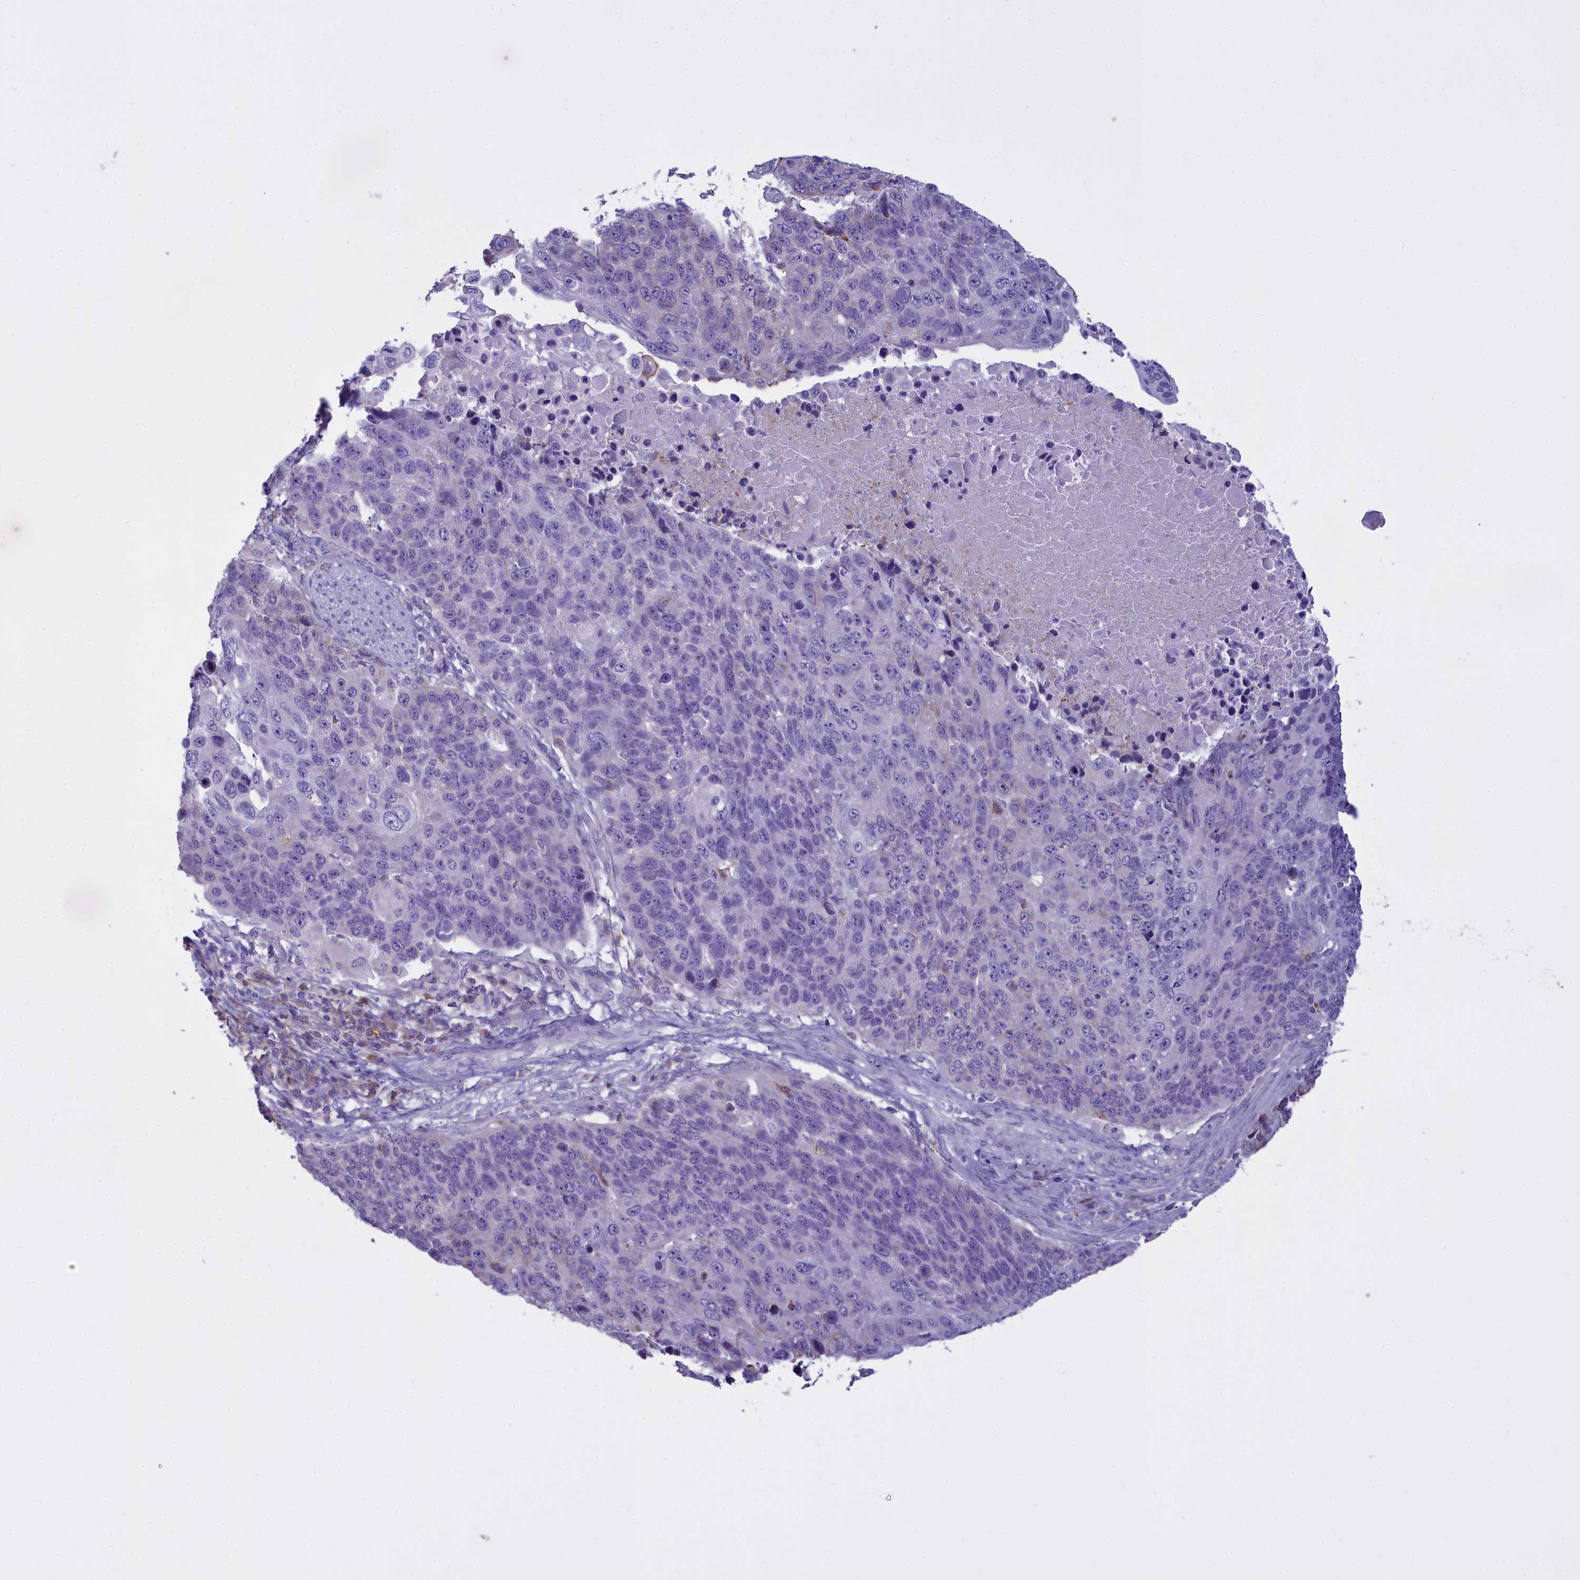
{"staining": {"intensity": "negative", "quantity": "none", "location": "none"}, "tissue": "lung cancer", "cell_type": "Tumor cells", "image_type": "cancer", "snomed": [{"axis": "morphology", "description": "Normal tissue, NOS"}, {"axis": "morphology", "description": "Squamous cell carcinoma, NOS"}, {"axis": "topography", "description": "Lymph node"}, {"axis": "topography", "description": "Lung"}], "caption": "Immunohistochemical staining of squamous cell carcinoma (lung) reveals no significant positivity in tumor cells.", "gene": "CD5", "patient": {"sex": "male", "age": 66}}